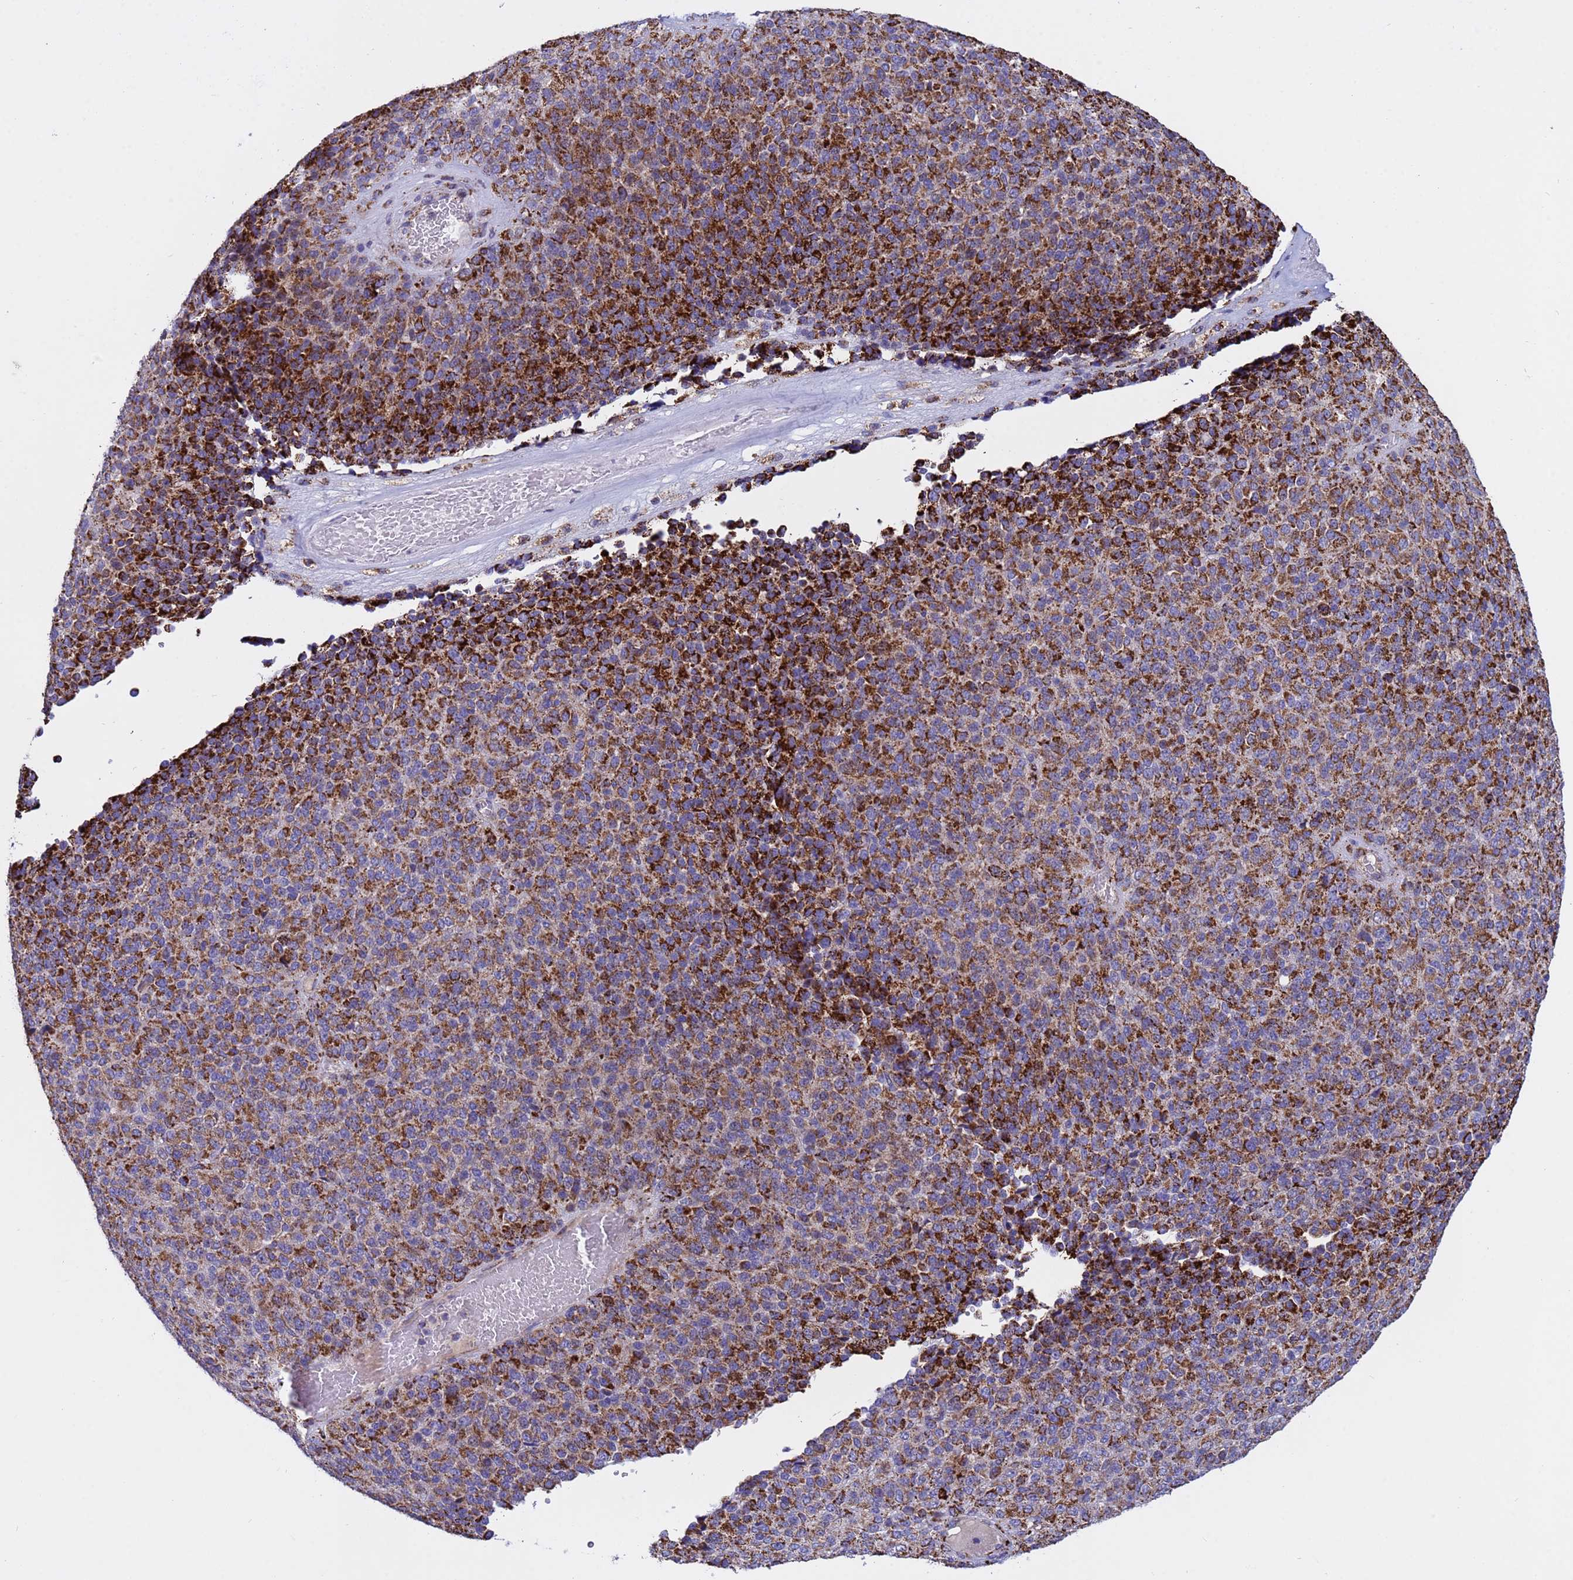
{"staining": {"intensity": "strong", "quantity": ">75%", "location": "cytoplasmic/membranous"}, "tissue": "melanoma", "cell_type": "Tumor cells", "image_type": "cancer", "snomed": [{"axis": "morphology", "description": "Malignant melanoma, Metastatic site"}, {"axis": "topography", "description": "Brain"}], "caption": "An image of human melanoma stained for a protein shows strong cytoplasmic/membranous brown staining in tumor cells.", "gene": "TUBGCP3", "patient": {"sex": "female", "age": 56}}